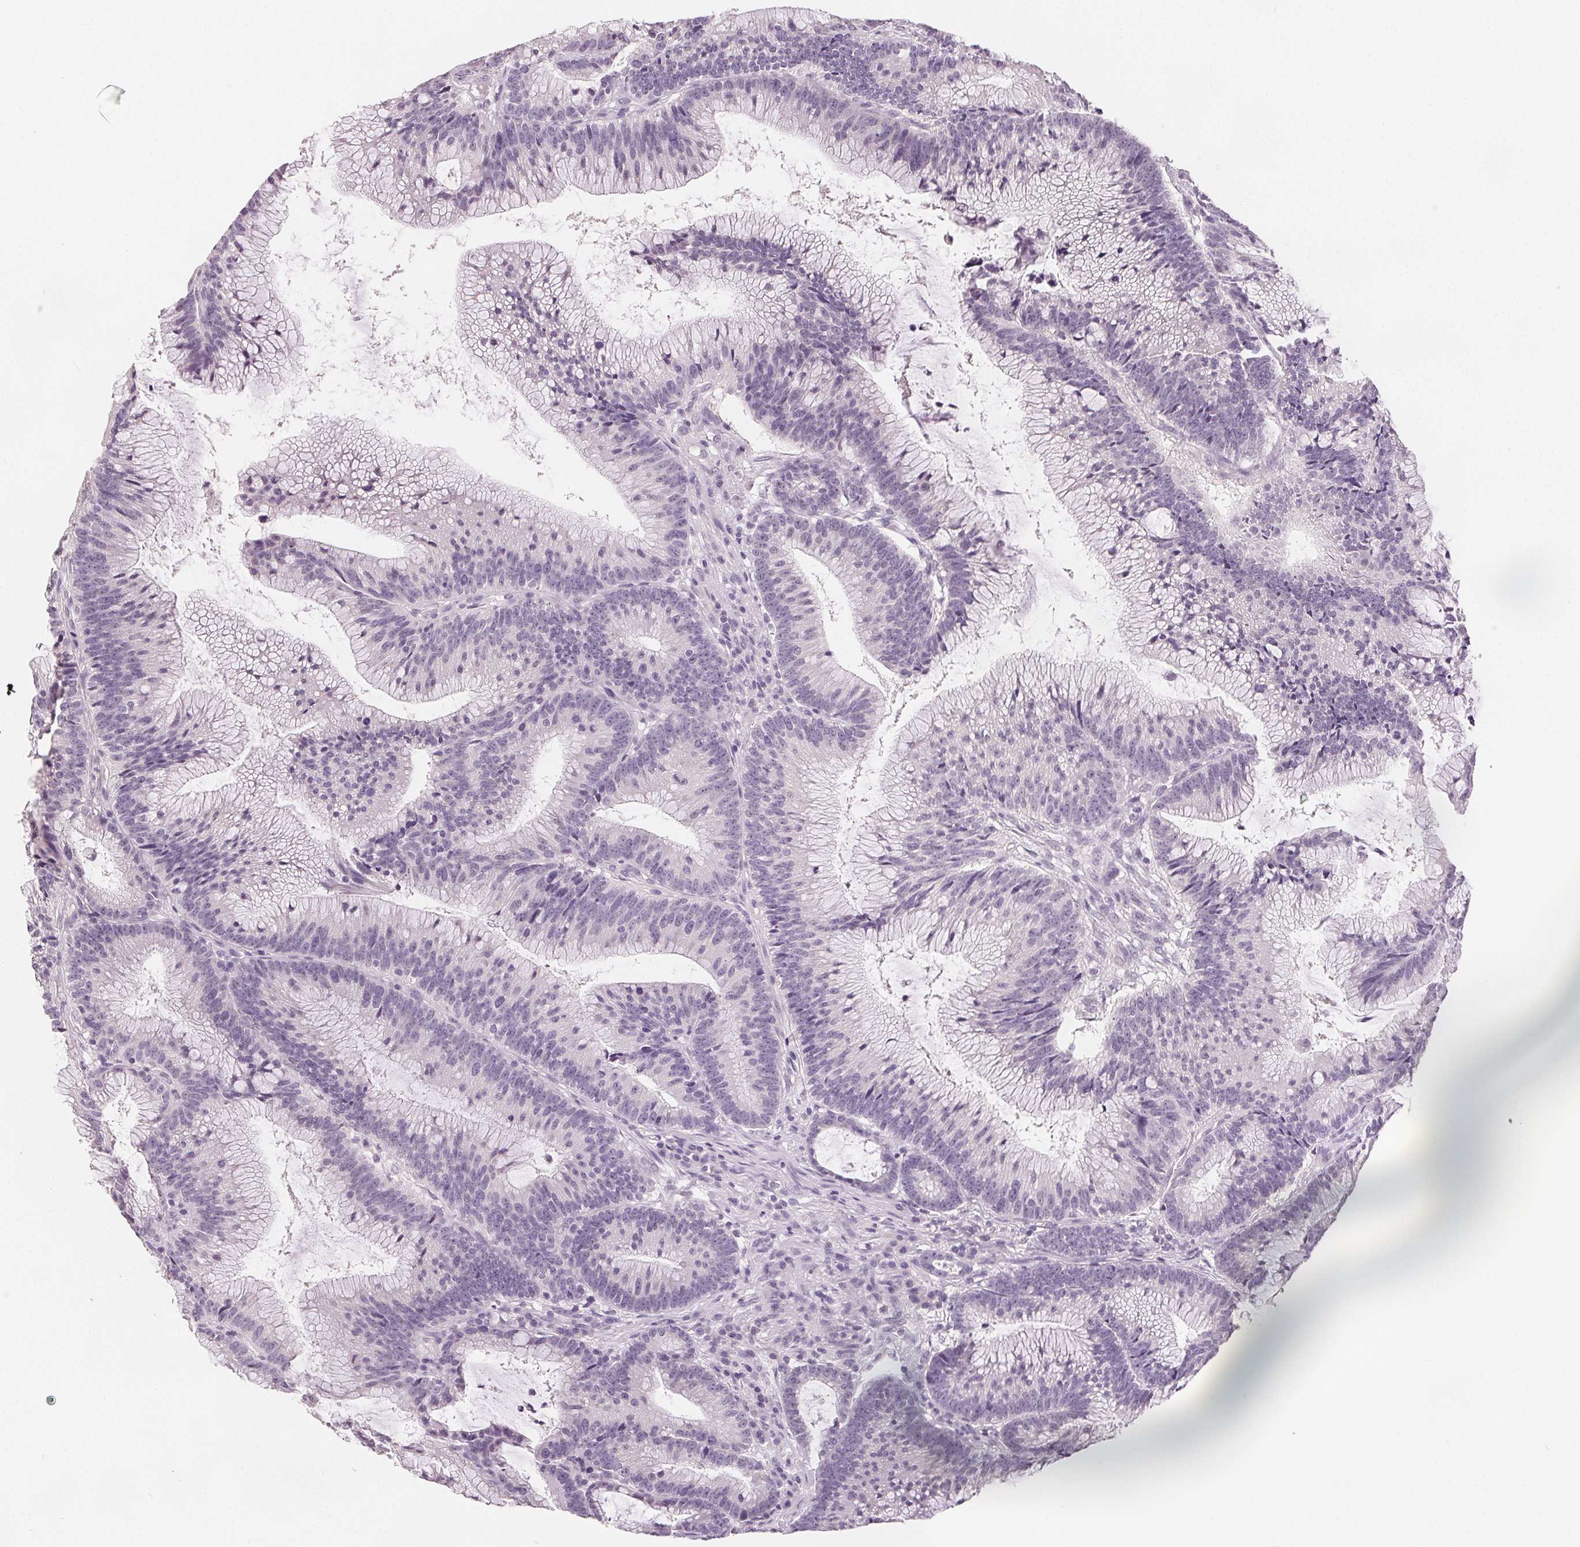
{"staining": {"intensity": "negative", "quantity": "none", "location": "none"}, "tissue": "colorectal cancer", "cell_type": "Tumor cells", "image_type": "cancer", "snomed": [{"axis": "morphology", "description": "Adenocarcinoma, NOS"}, {"axis": "topography", "description": "Colon"}], "caption": "Immunohistochemistry (IHC) histopathology image of neoplastic tissue: human colorectal cancer stained with DAB (3,3'-diaminobenzidine) shows no significant protein positivity in tumor cells.", "gene": "SLC27A5", "patient": {"sex": "female", "age": 78}}